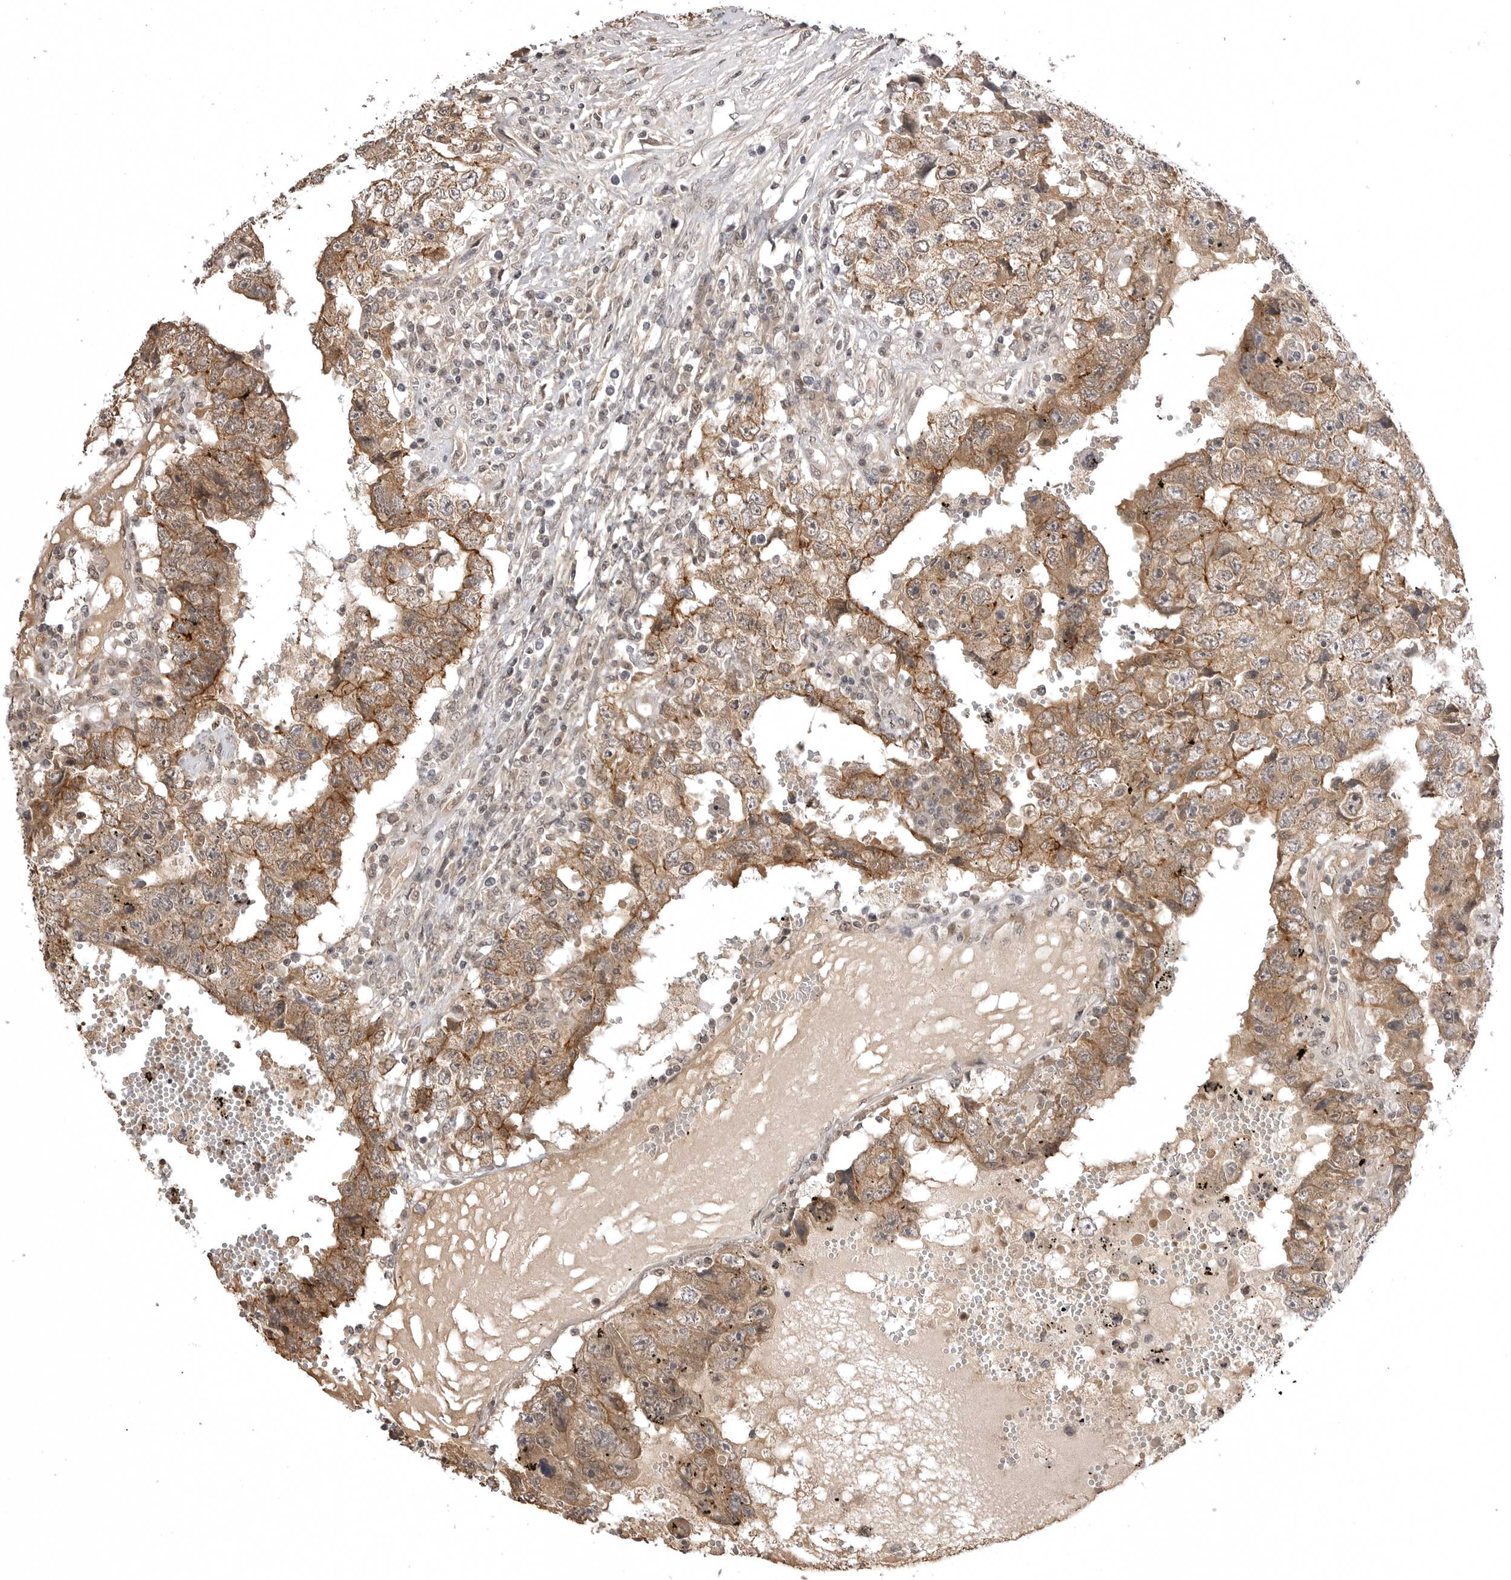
{"staining": {"intensity": "moderate", "quantity": ">75%", "location": "cytoplasmic/membranous"}, "tissue": "testis cancer", "cell_type": "Tumor cells", "image_type": "cancer", "snomed": [{"axis": "morphology", "description": "Carcinoma, Embryonal, NOS"}, {"axis": "topography", "description": "Testis"}], "caption": "Immunohistochemical staining of human testis cancer (embryonal carcinoma) exhibits medium levels of moderate cytoplasmic/membranous protein staining in about >75% of tumor cells.", "gene": "SORBS1", "patient": {"sex": "male", "age": 26}}